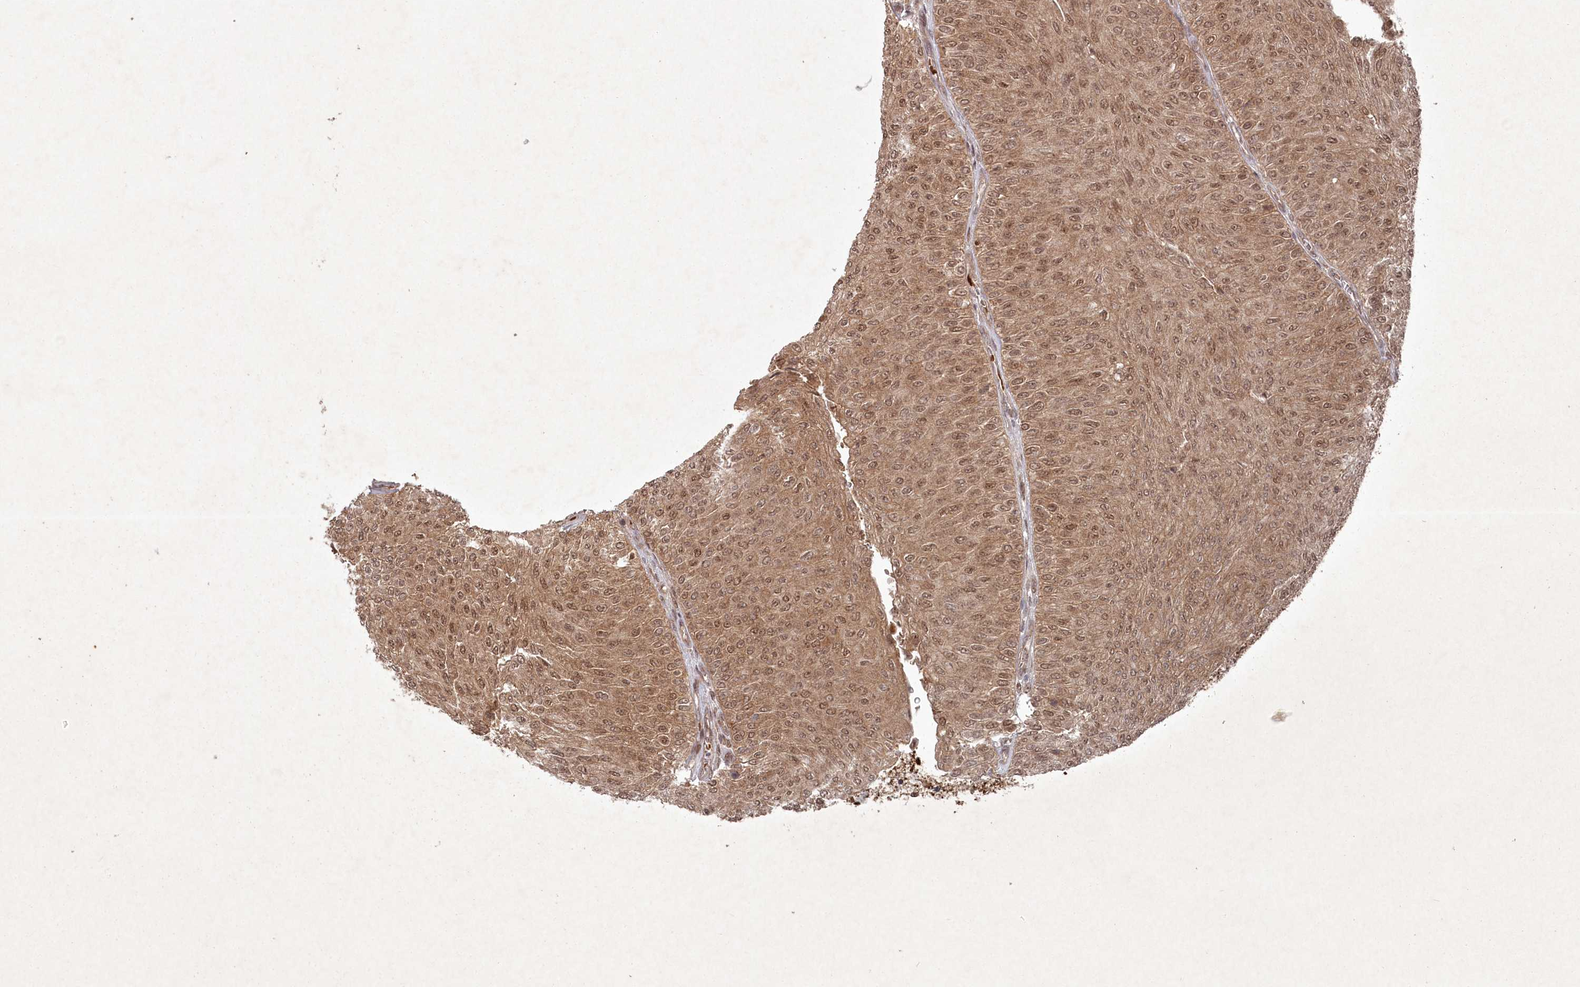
{"staining": {"intensity": "moderate", "quantity": ">75%", "location": "cytoplasmic/membranous,nuclear"}, "tissue": "urothelial cancer", "cell_type": "Tumor cells", "image_type": "cancer", "snomed": [{"axis": "morphology", "description": "Urothelial carcinoma, Low grade"}, {"axis": "topography", "description": "Urinary bladder"}], "caption": "High-power microscopy captured an immunohistochemistry (IHC) micrograph of urothelial cancer, revealing moderate cytoplasmic/membranous and nuclear expression in about >75% of tumor cells. (DAB IHC, brown staining for protein, blue staining for nuclei).", "gene": "FBXL17", "patient": {"sex": "male", "age": 78}}